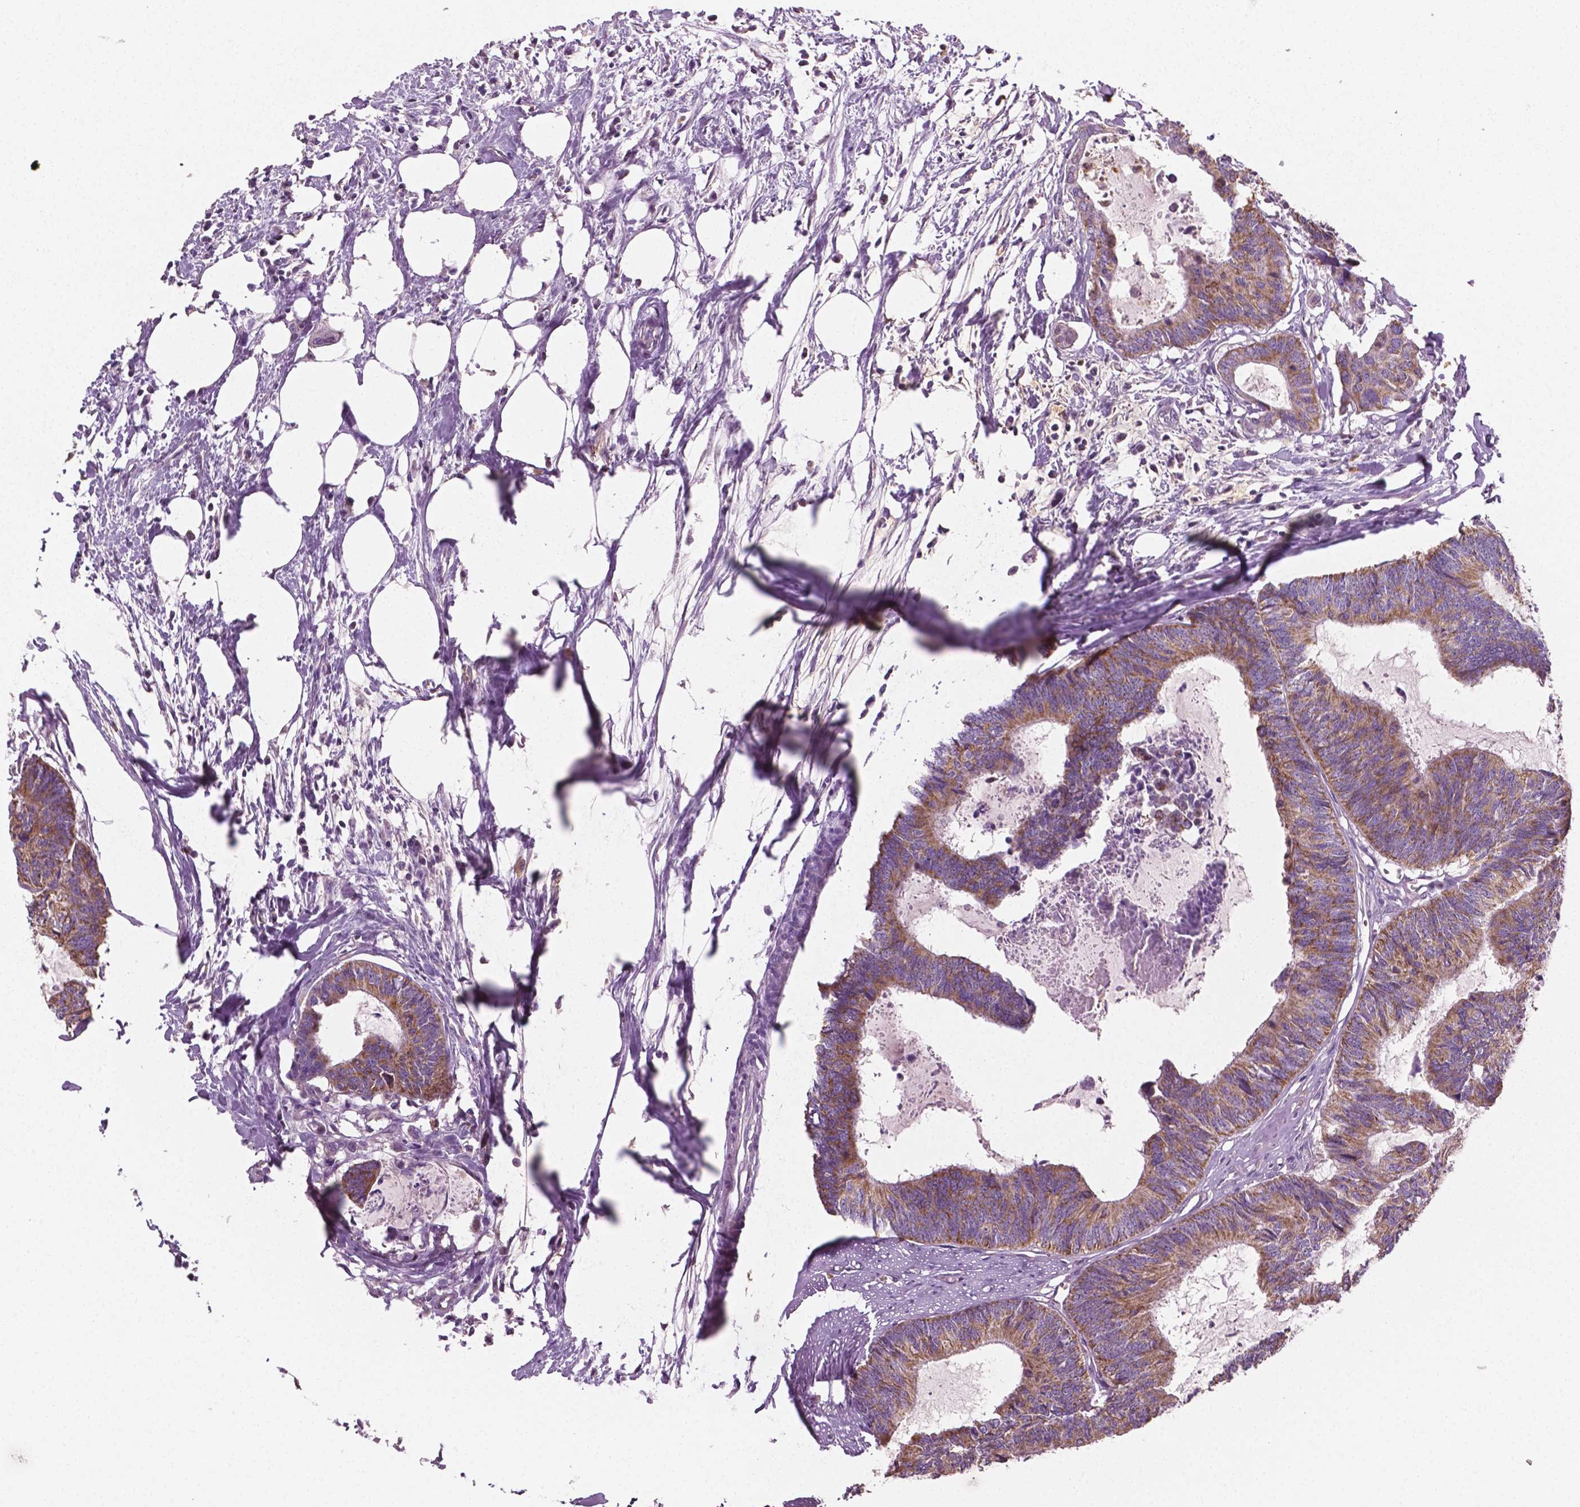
{"staining": {"intensity": "moderate", "quantity": ">75%", "location": "cytoplasmic/membranous"}, "tissue": "colorectal cancer", "cell_type": "Tumor cells", "image_type": "cancer", "snomed": [{"axis": "morphology", "description": "Adenocarcinoma, NOS"}, {"axis": "topography", "description": "Colon"}, {"axis": "topography", "description": "Rectum"}], "caption": "Colorectal cancer (adenocarcinoma) tissue displays moderate cytoplasmic/membranous staining in approximately >75% of tumor cells", "gene": "PTX3", "patient": {"sex": "male", "age": 57}}